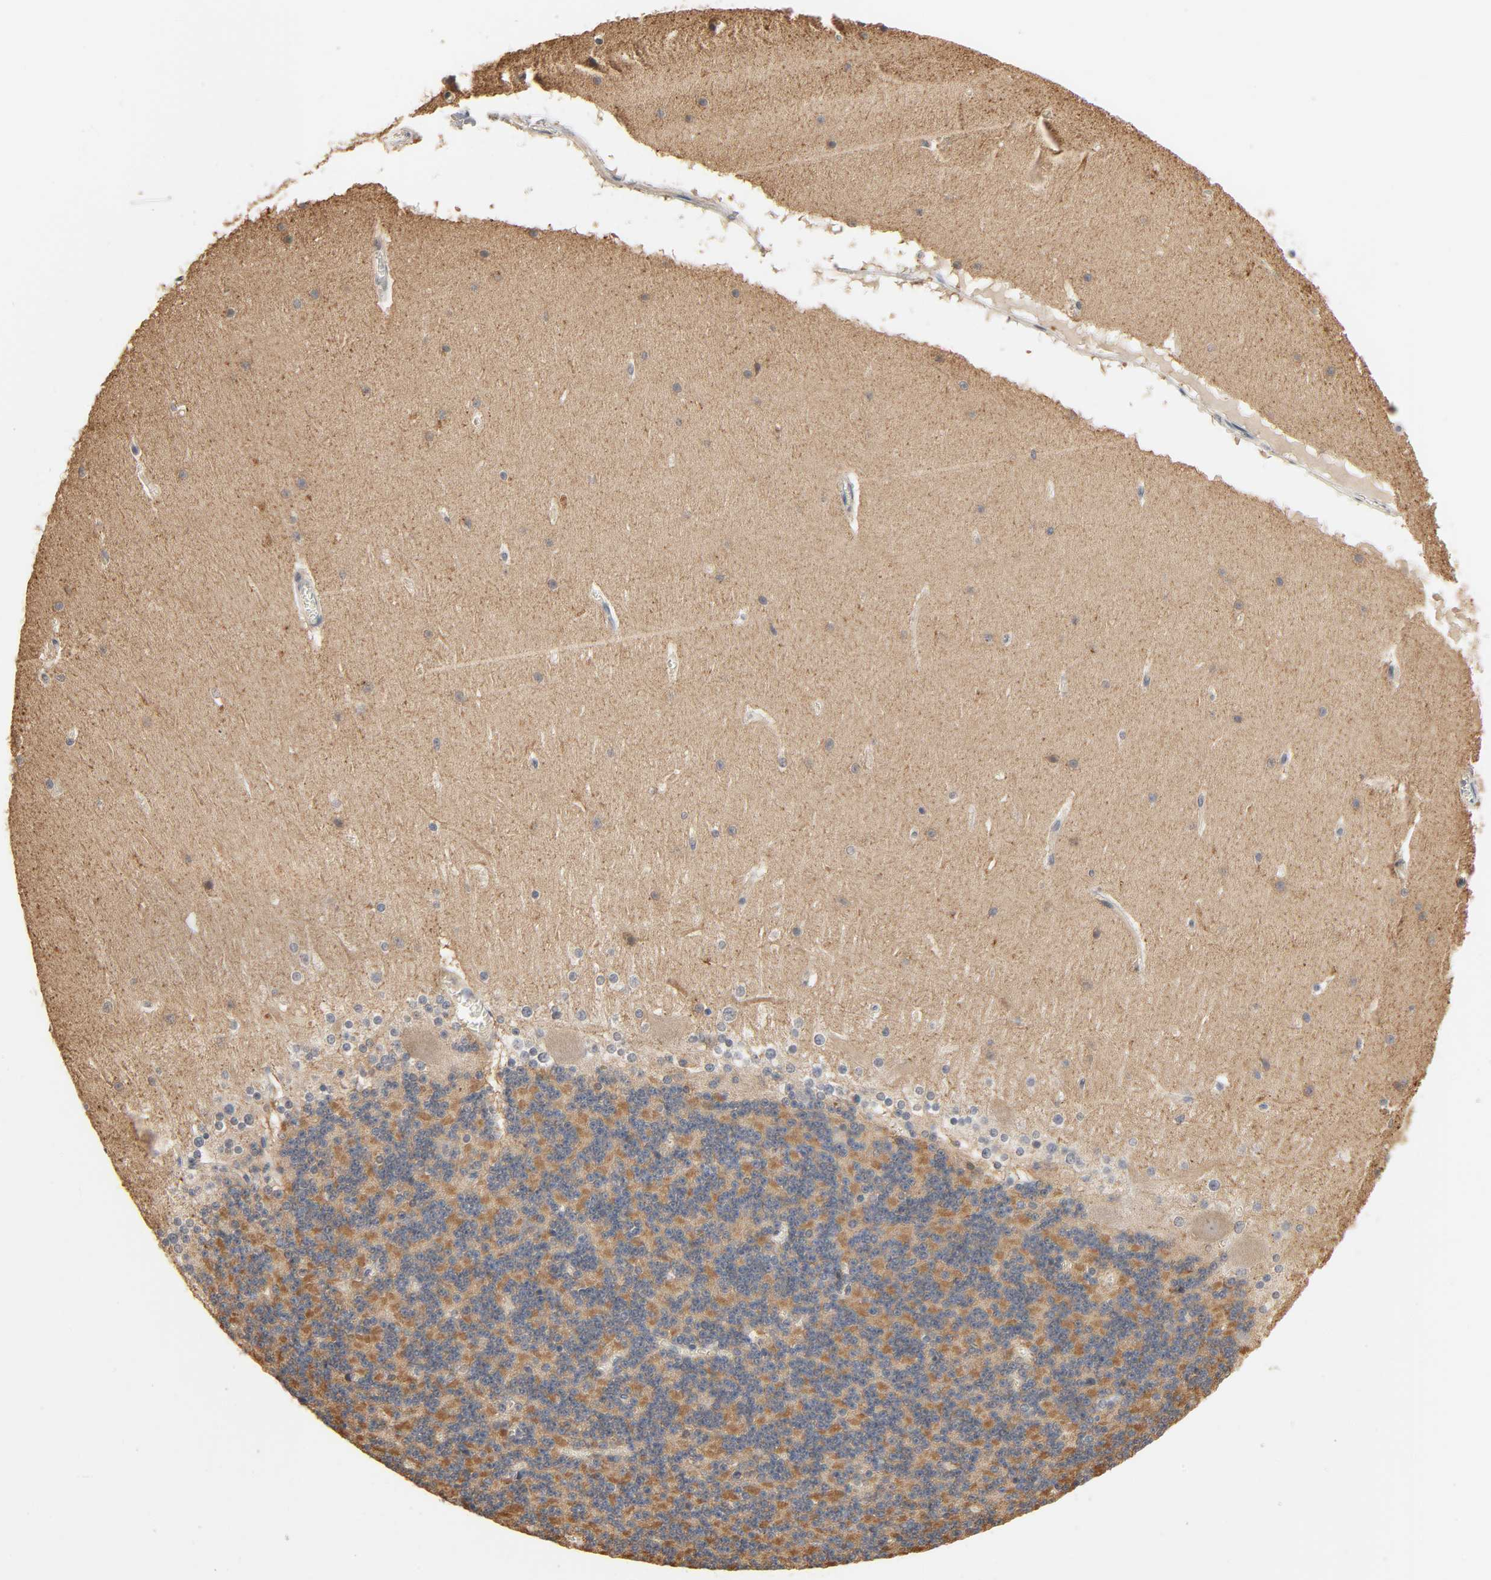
{"staining": {"intensity": "moderate", "quantity": "<25%", "location": "cytoplasmic/membranous"}, "tissue": "cerebellum", "cell_type": "Cells in granular layer", "image_type": "normal", "snomed": [{"axis": "morphology", "description": "Normal tissue, NOS"}, {"axis": "topography", "description": "Cerebellum"}], "caption": "Unremarkable cerebellum displays moderate cytoplasmic/membranous expression in approximately <25% of cells in granular layer The protein is shown in brown color, while the nuclei are stained blue..", "gene": "MAGEA8", "patient": {"sex": "female", "age": 19}}